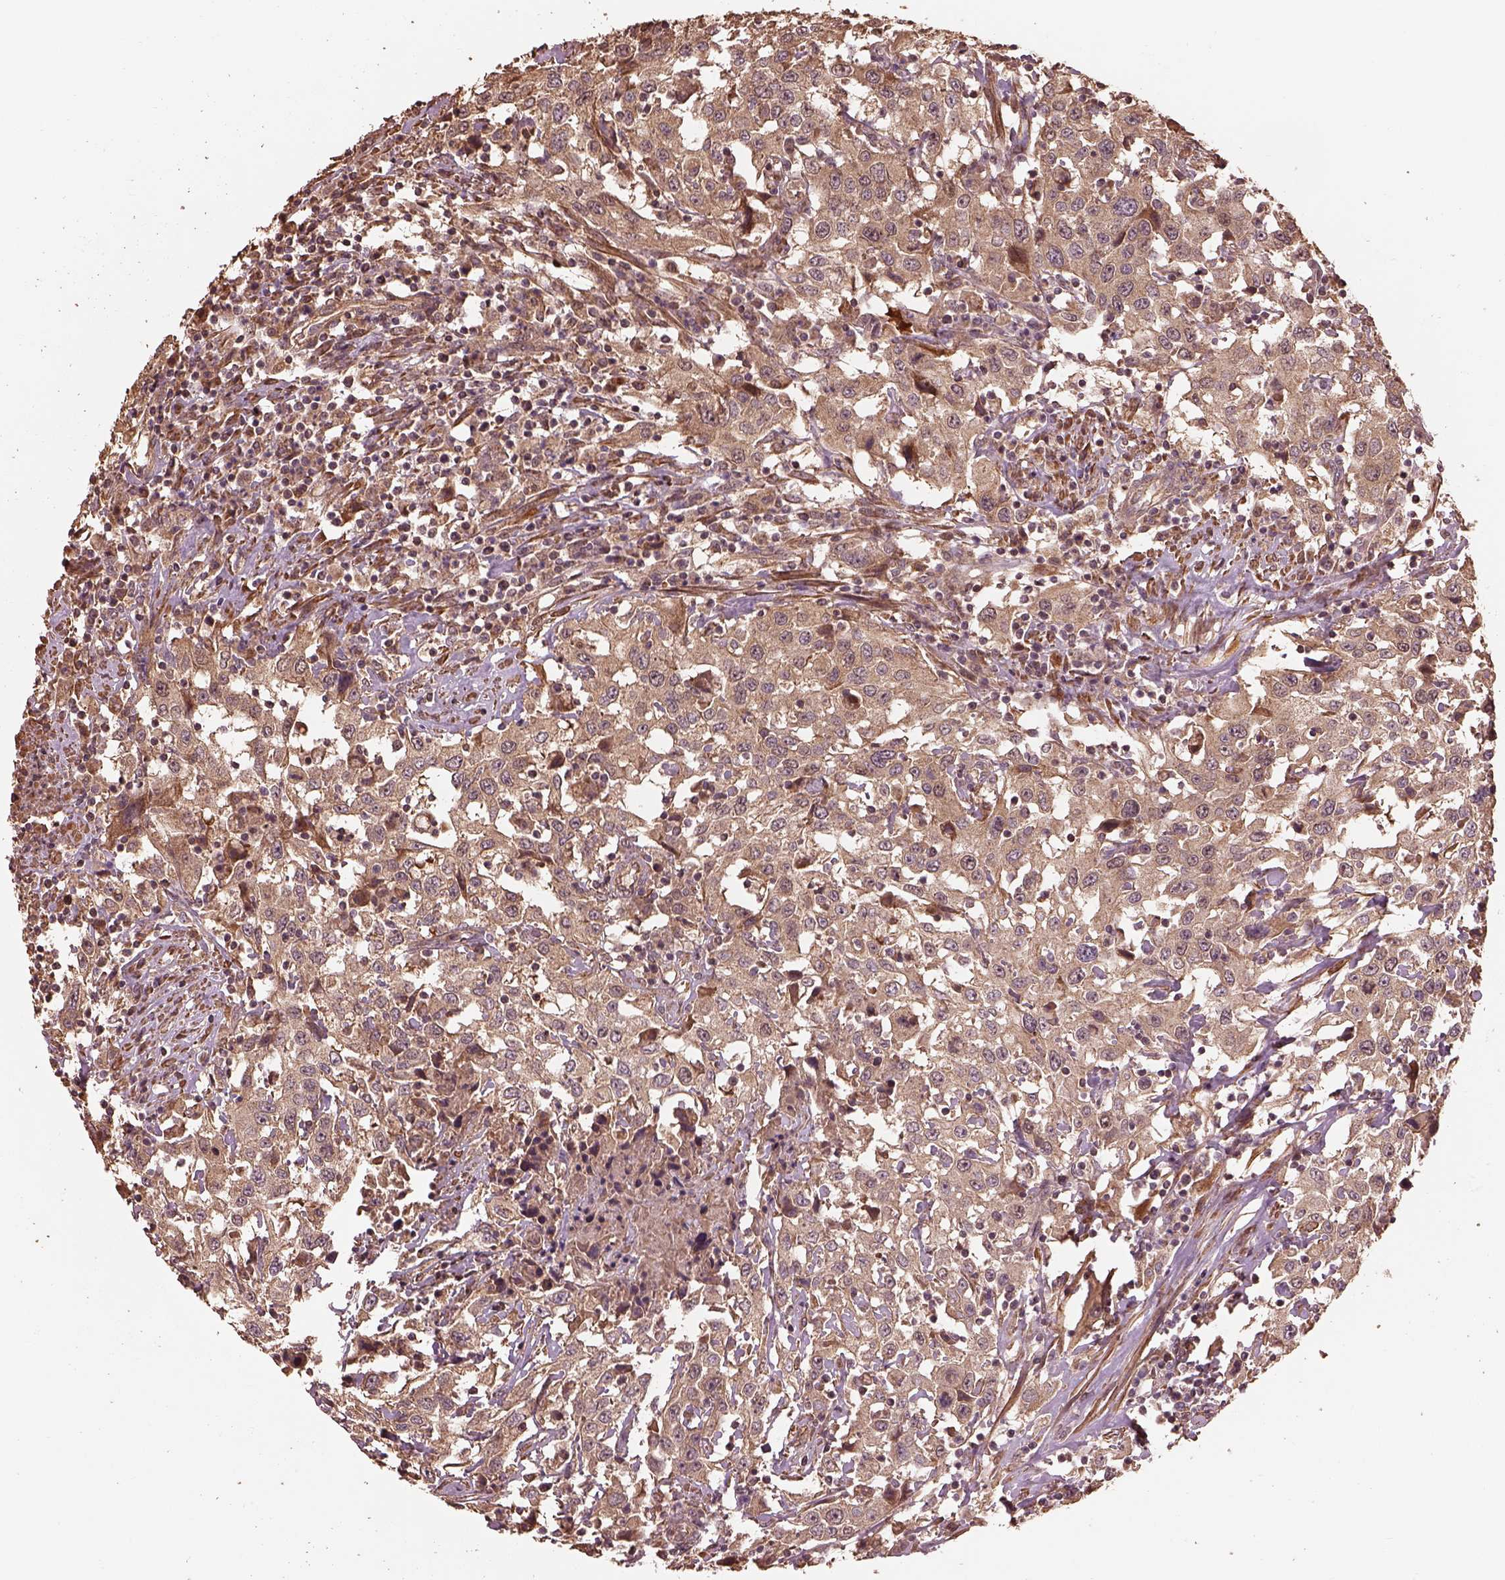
{"staining": {"intensity": "moderate", "quantity": ">75%", "location": "cytoplasmic/membranous"}, "tissue": "urothelial cancer", "cell_type": "Tumor cells", "image_type": "cancer", "snomed": [{"axis": "morphology", "description": "Urothelial carcinoma, High grade"}, {"axis": "topography", "description": "Urinary bladder"}], "caption": "Human urothelial cancer stained with a brown dye demonstrates moderate cytoplasmic/membranous positive positivity in about >75% of tumor cells.", "gene": "METTL4", "patient": {"sex": "male", "age": 61}}